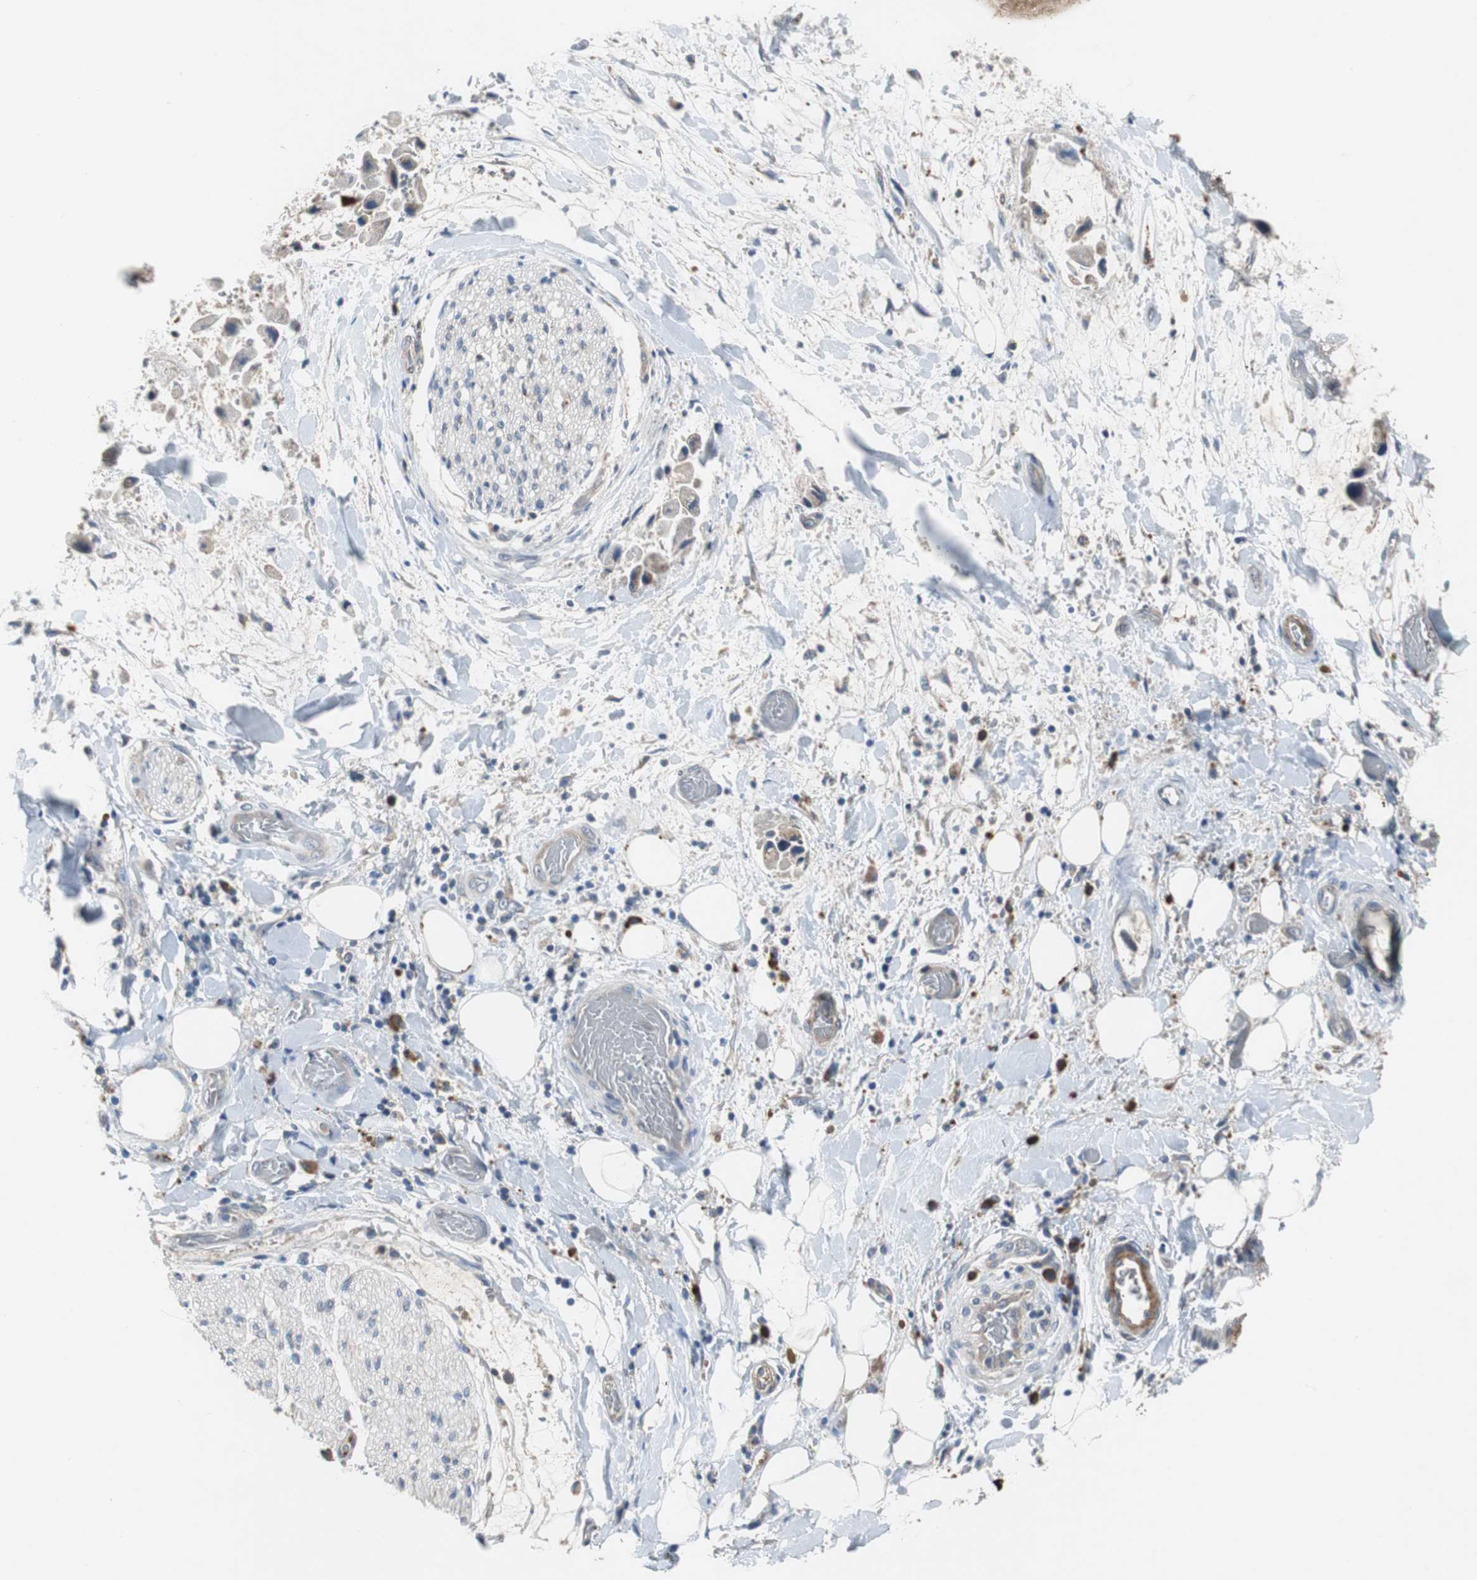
{"staining": {"intensity": "weak", "quantity": "<25%", "location": "cytoplasmic/membranous"}, "tissue": "adipose tissue", "cell_type": "Adipocytes", "image_type": "normal", "snomed": [{"axis": "morphology", "description": "Normal tissue, NOS"}, {"axis": "morphology", "description": "Cholangiocarcinoma"}, {"axis": "topography", "description": "Liver"}, {"axis": "topography", "description": "Peripheral nerve tissue"}], "caption": "Immunohistochemical staining of benign human adipose tissue demonstrates no significant expression in adipocytes. Nuclei are stained in blue.", "gene": "SORT1", "patient": {"sex": "male", "age": 50}}